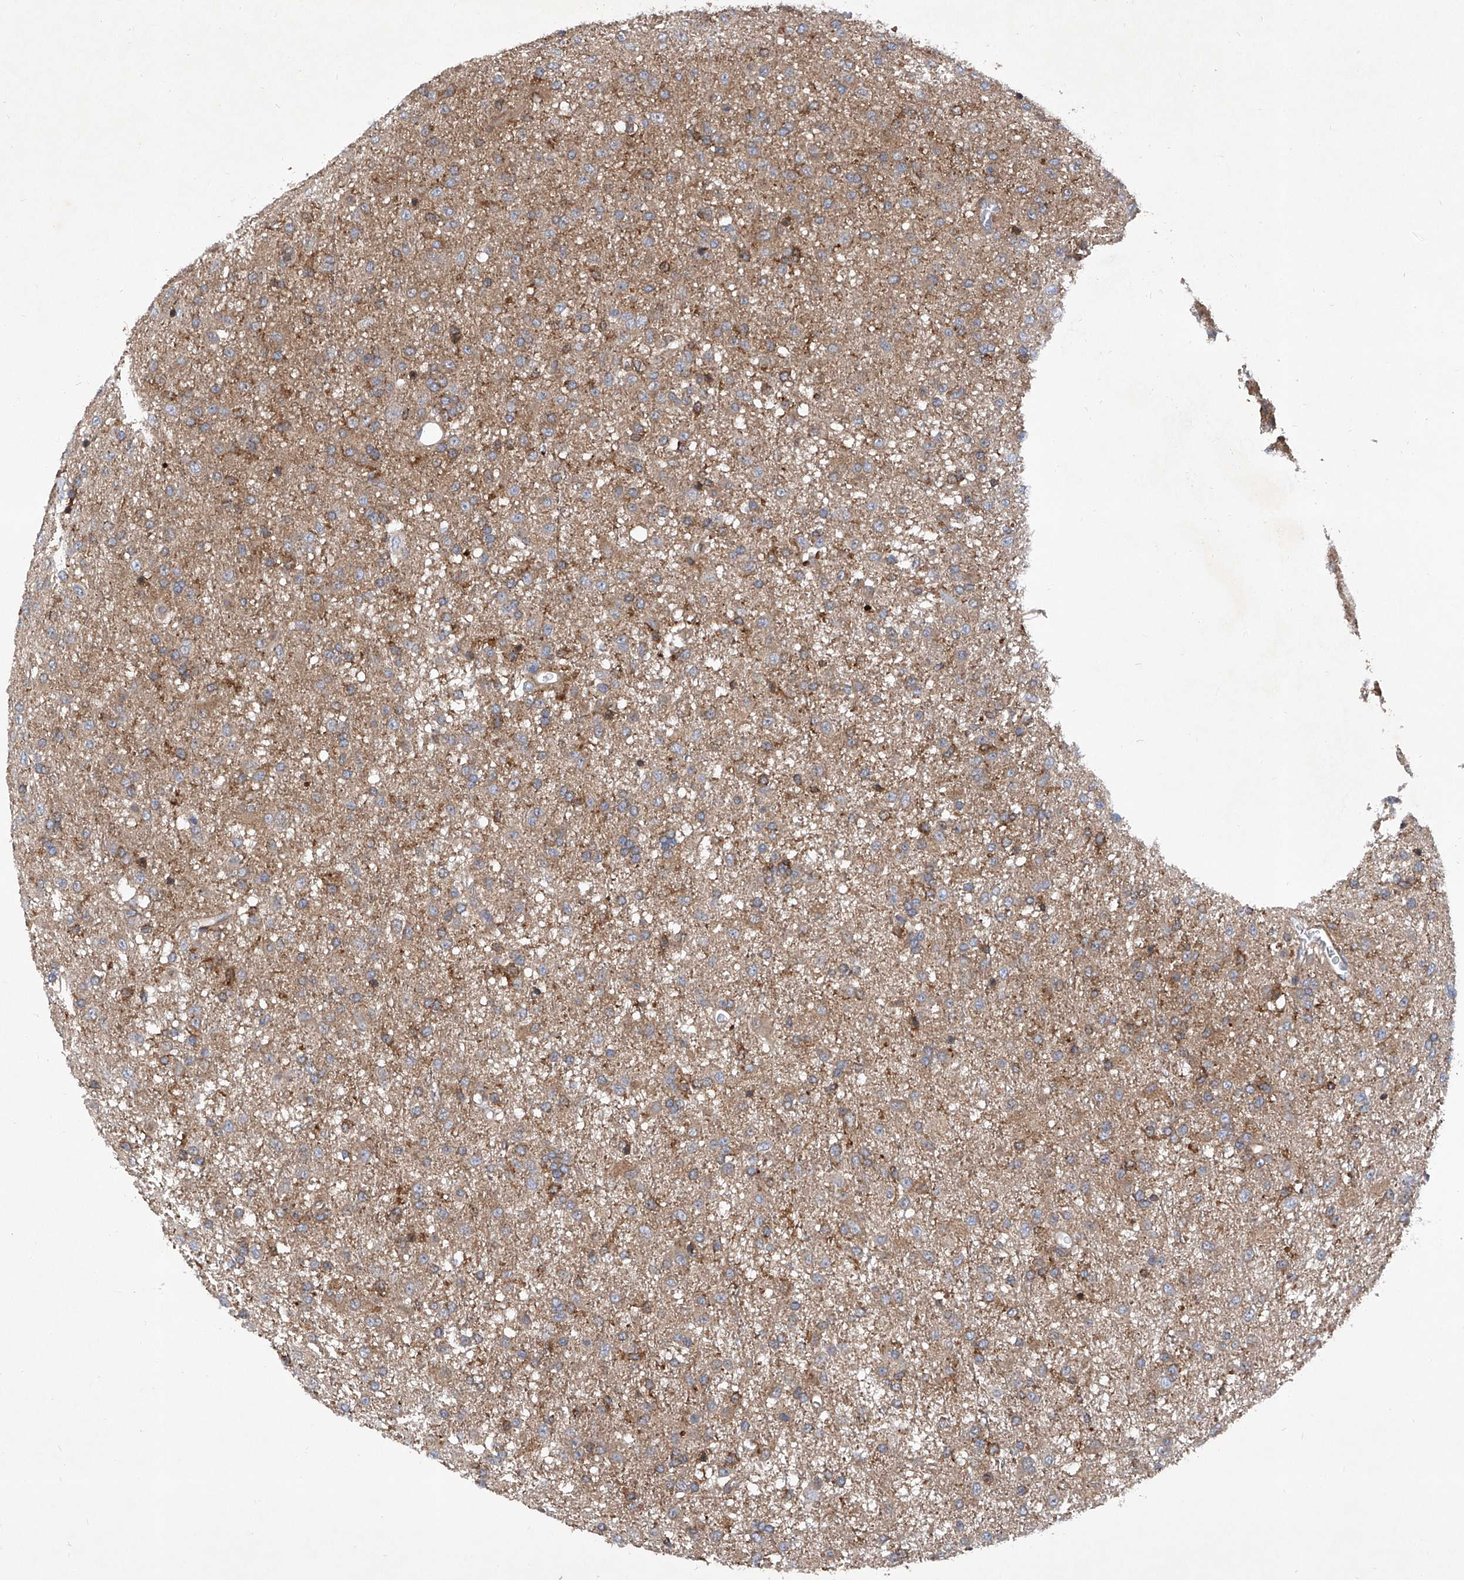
{"staining": {"intensity": "moderate", "quantity": "25%-75%", "location": "cytoplasmic/membranous"}, "tissue": "glioma", "cell_type": "Tumor cells", "image_type": "cancer", "snomed": [{"axis": "morphology", "description": "Glioma, malignant, Low grade"}, {"axis": "topography", "description": "Brain"}], "caption": "This photomicrograph demonstrates glioma stained with IHC to label a protein in brown. The cytoplasmic/membranous of tumor cells show moderate positivity for the protein. Nuclei are counter-stained blue.", "gene": "SMAP1", "patient": {"sex": "male", "age": 65}}